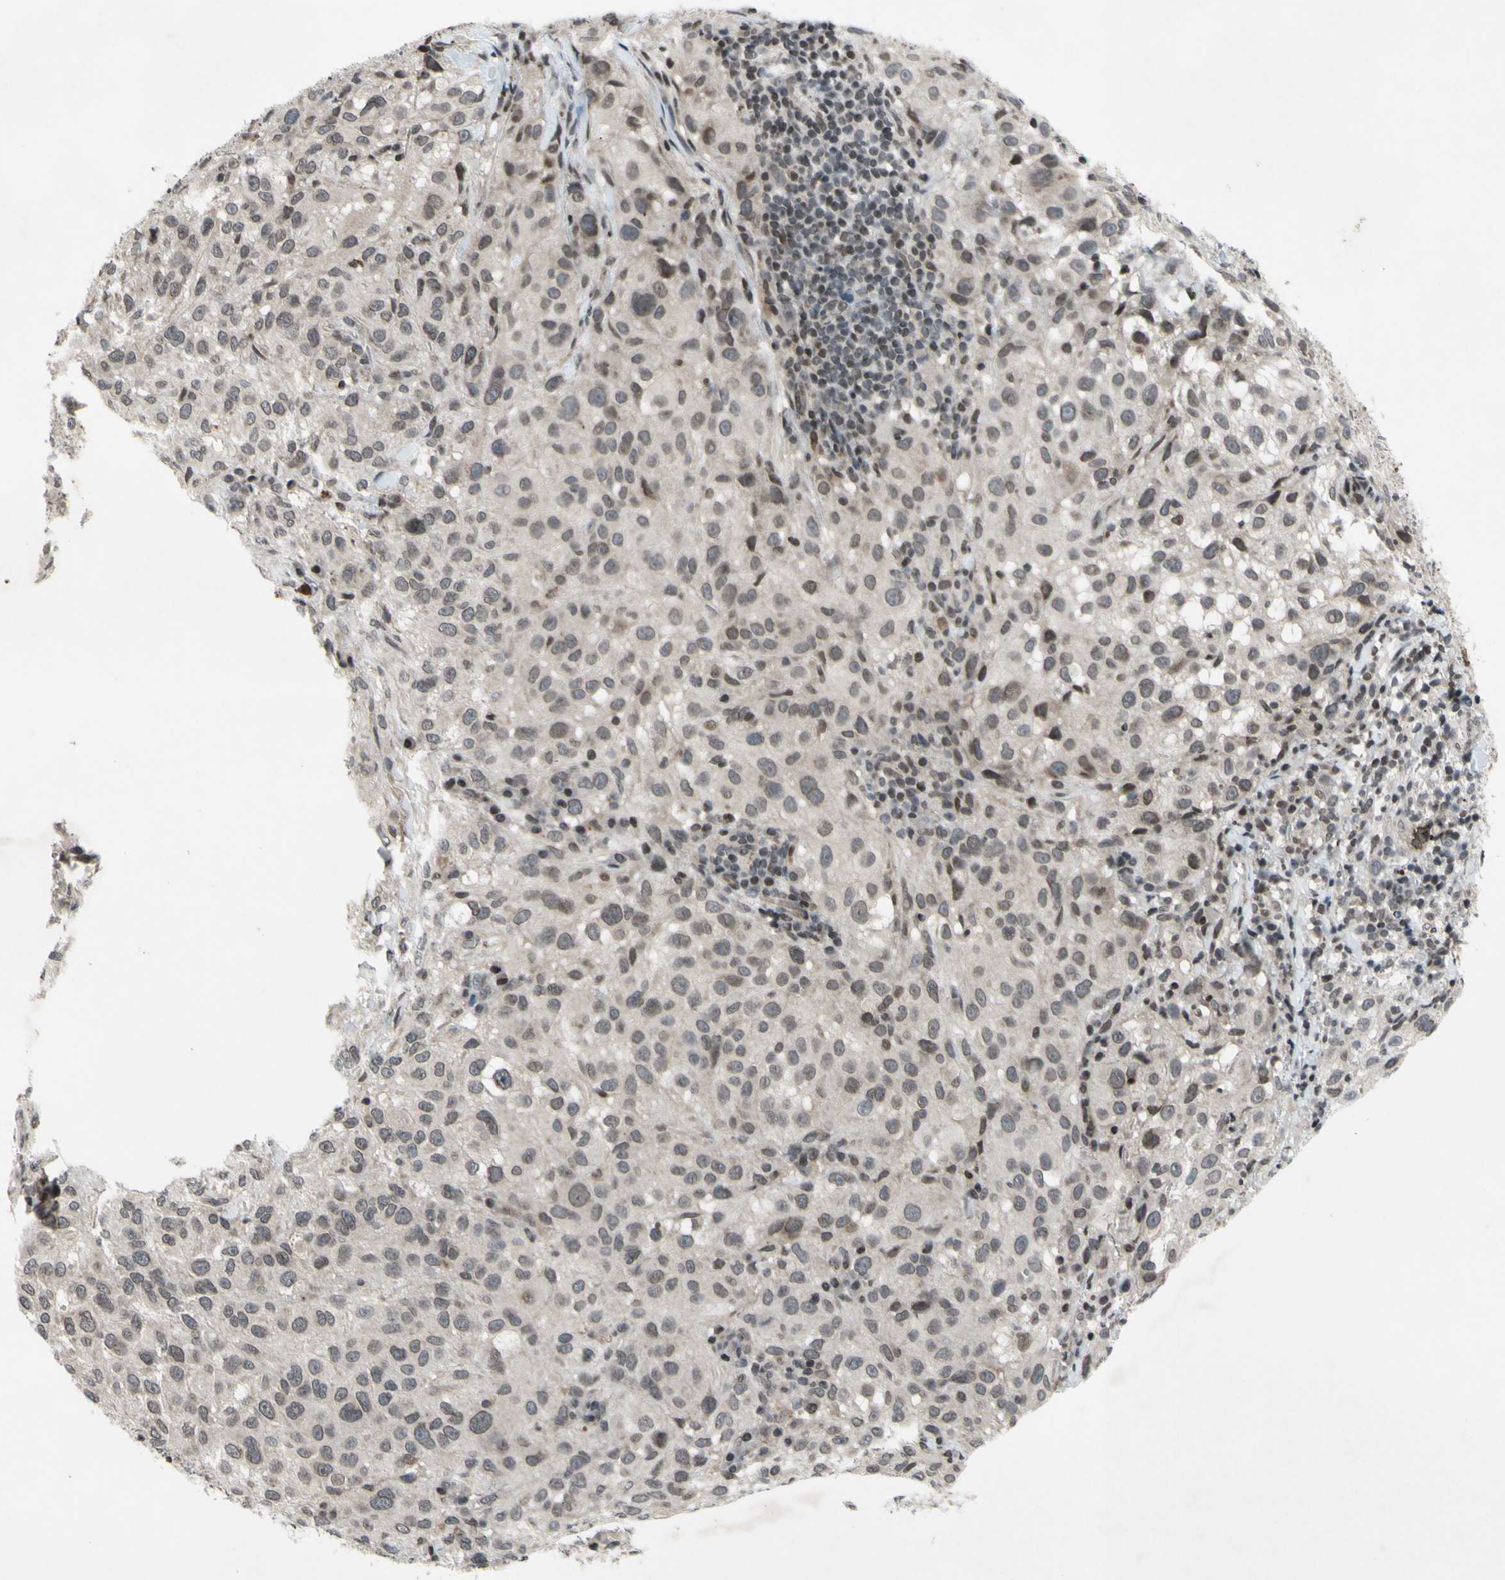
{"staining": {"intensity": "weak", "quantity": ">75%", "location": "cytoplasmic/membranous,nuclear"}, "tissue": "melanoma", "cell_type": "Tumor cells", "image_type": "cancer", "snomed": [{"axis": "morphology", "description": "Necrosis, NOS"}, {"axis": "morphology", "description": "Malignant melanoma, NOS"}, {"axis": "topography", "description": "Skin"}], "caption": "Immunohistochemical staining of melanoma shows low levels of weak cytoplasmic/membranous and nuclear staining in about >75% of tumor cells.", "gene": "XPO1", "patient": {"sex": "female", "age": 87}}